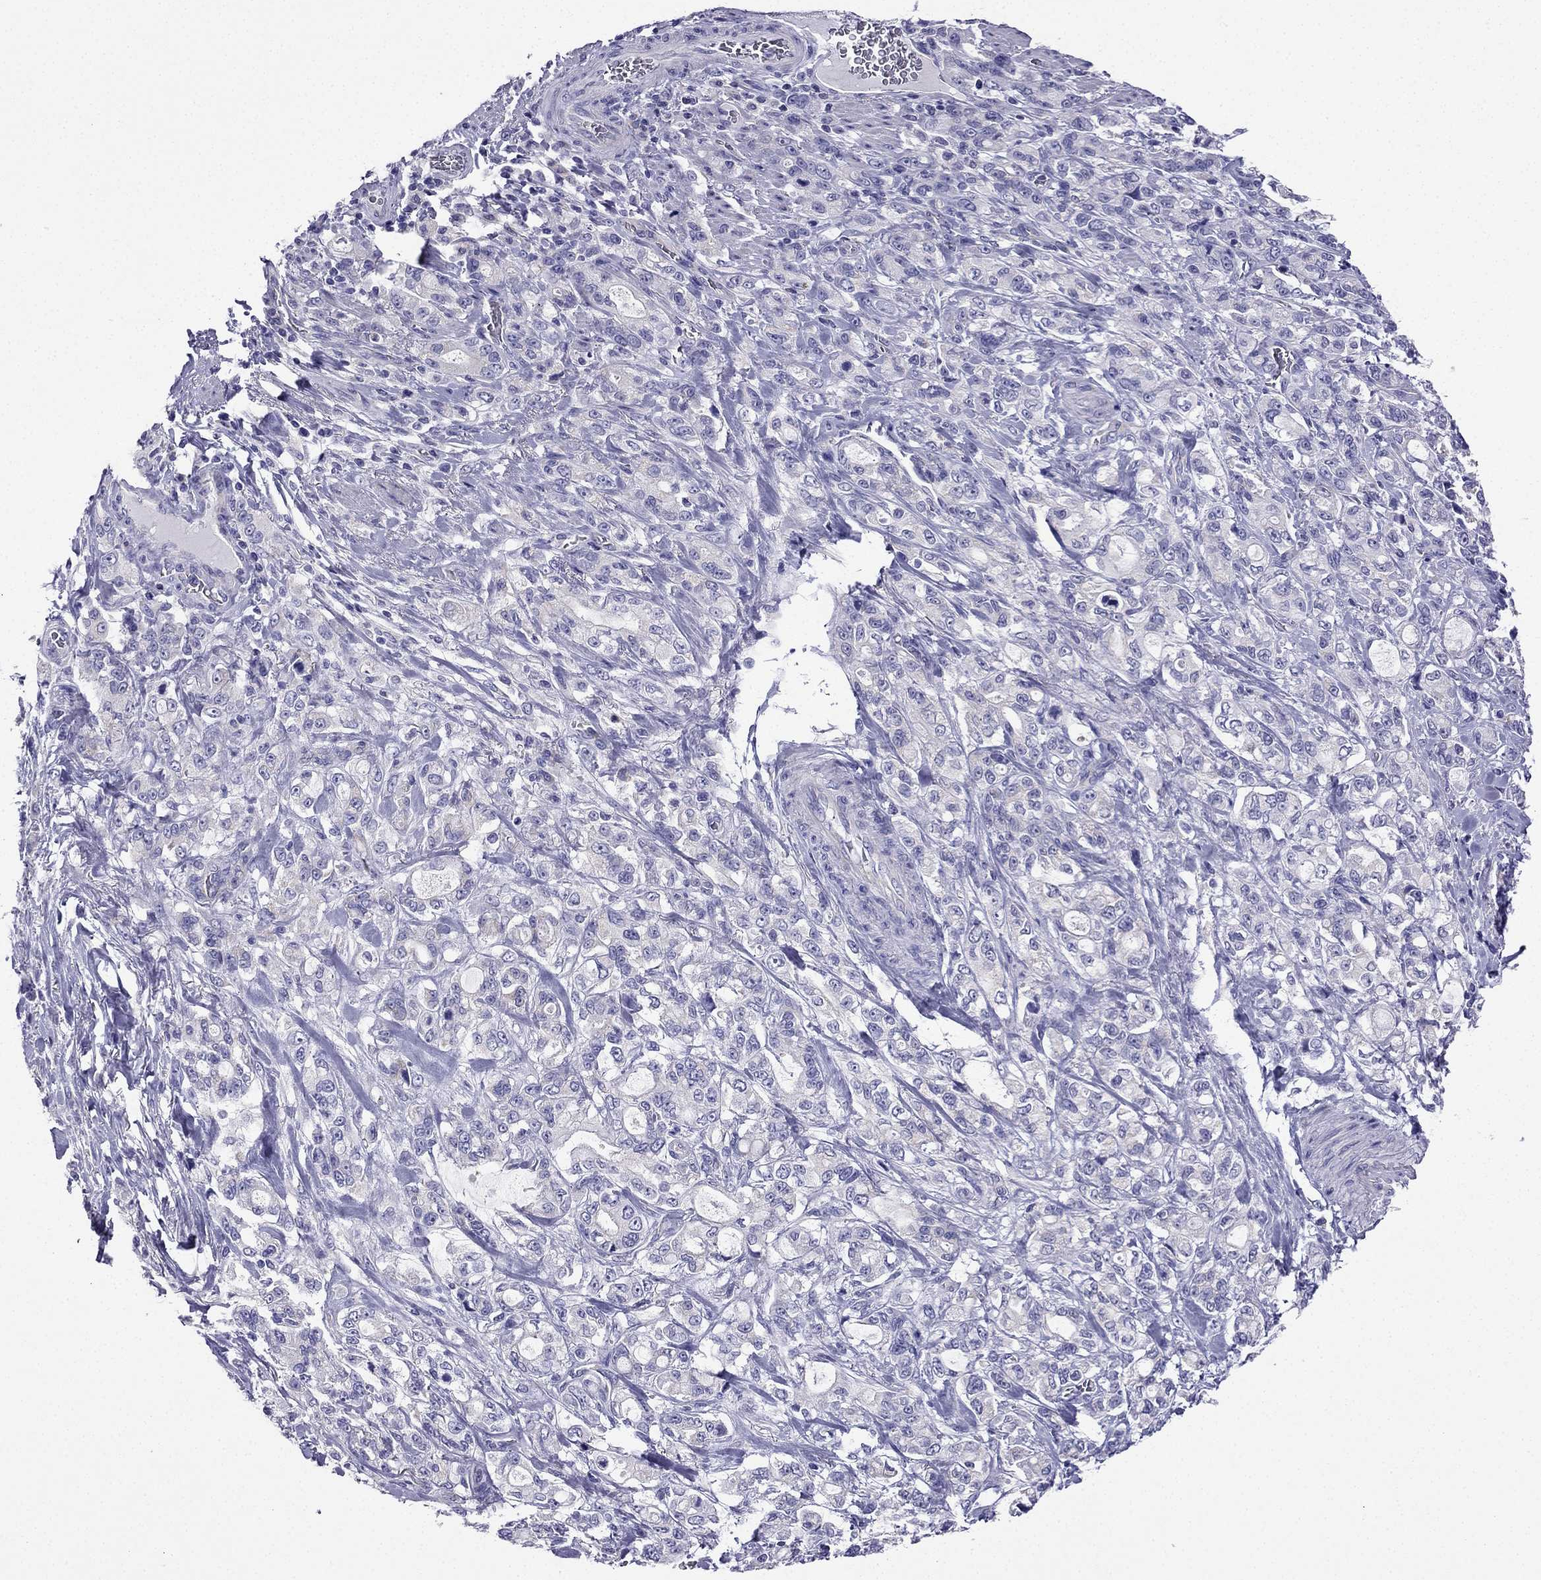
{"staining": {"intensity": "negative", "quantity": "none", "location": "none"}, "tissue": "stomach cancer", "cell_type": "Tumor cells", "image_type": "cancer", "snomed": [{"axis": "morphology", "description": "Adenocarcinoma, NOS"}, {"axis": "topography", "description": "Stomach"}], "caption": "Immunohistochemistry (IHC) image of neoplastic tissue: stomach cancer (adenocarcinoma) stained with DAB (3,3'-diaminobenzidine) exhibits no significant protein positivity in tumor cells.", "gene": "KIF5A", "patient": {"sex": "male", "age": 63}}